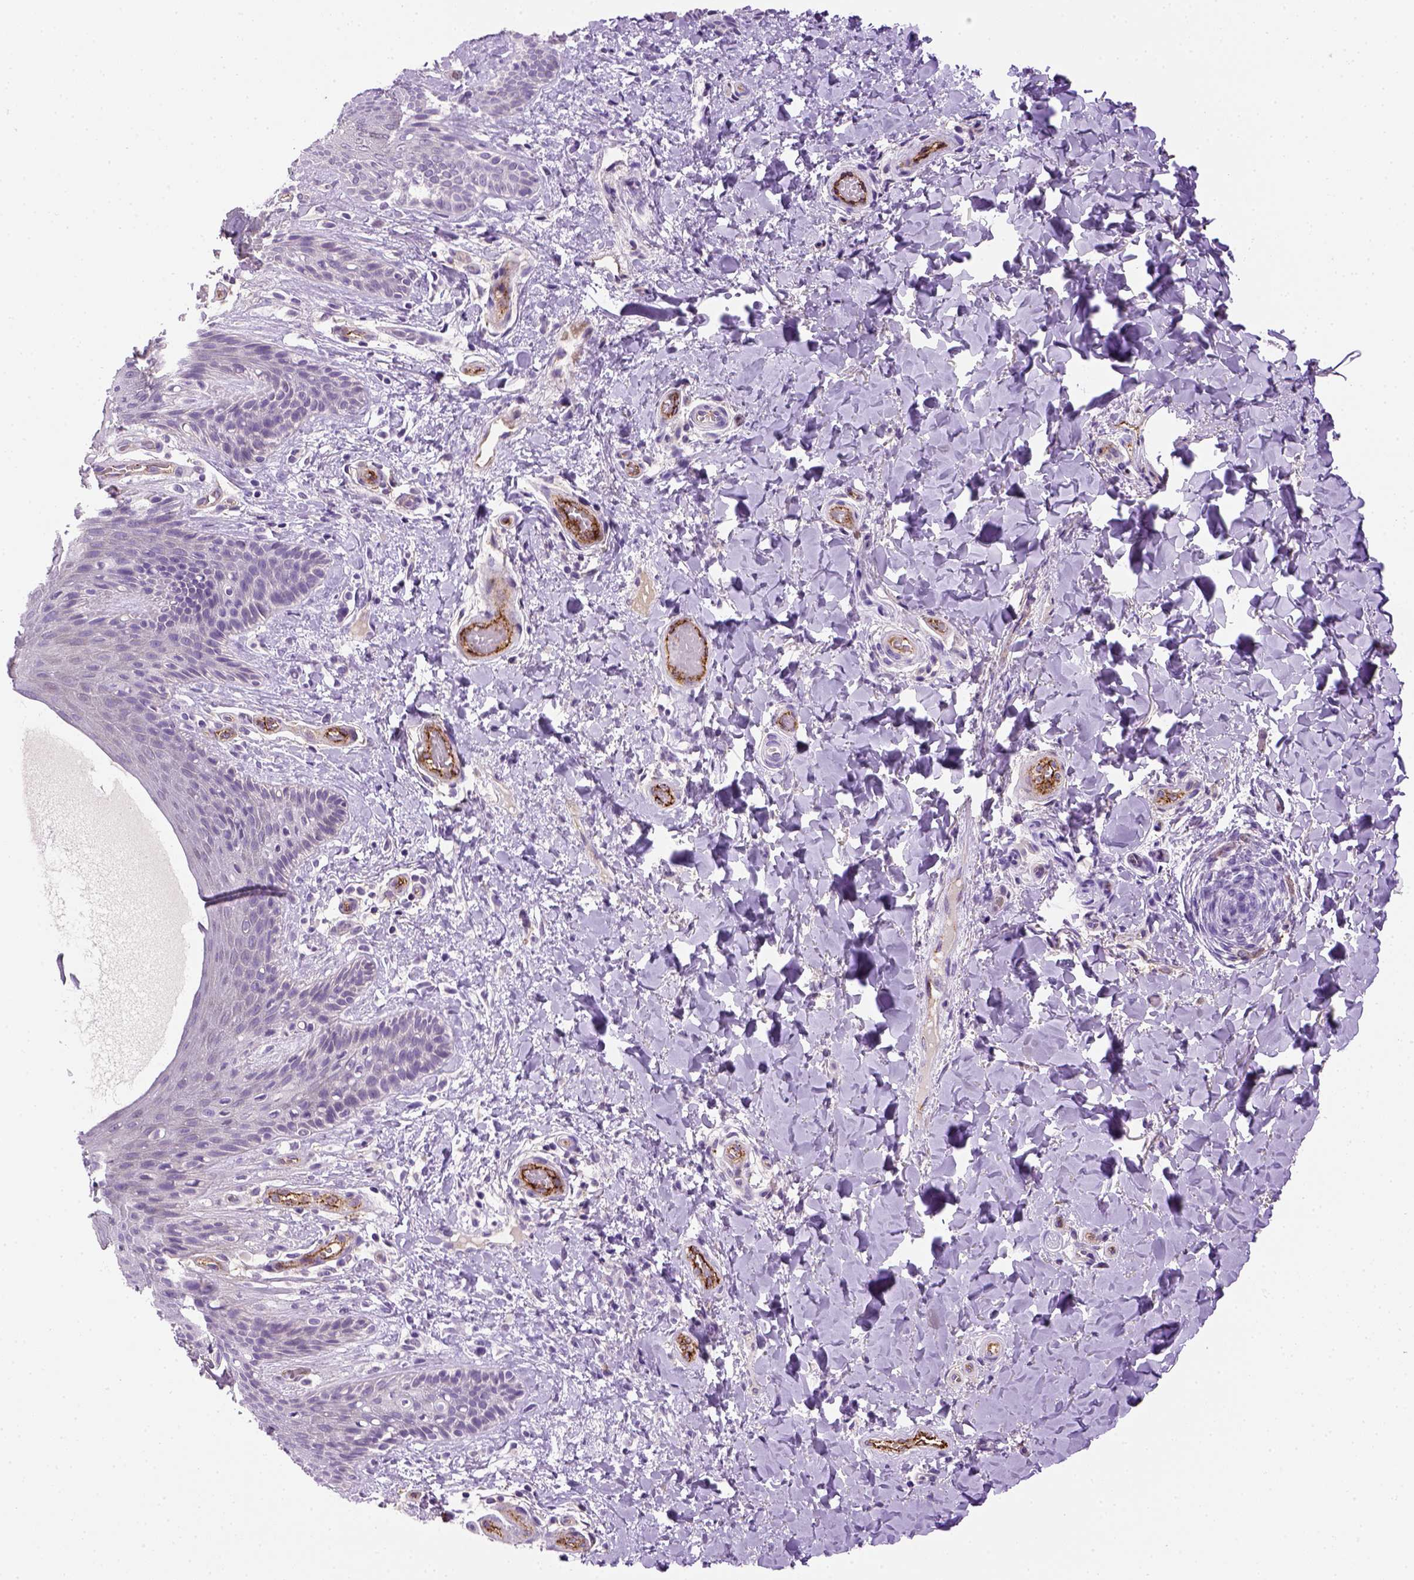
{"staining": {"intensity": "negative", "quantity": "none", "location": "none"}, "tissue": "skin", "cell_type": "Epidermal cells", "image_type": "normal", "snomed": [{"axis": "morphology", "description": "Normal tissue, NOS"}, {"axis": "topography", "description": "Anal"}], "caption": "High magnification brightfield microscopy of unremarkable skin stained with DAB (3,3'-diaminobenzidine) (brown) and counterstained with hematoxylin (blue): epidermal cells show no significant expression. (Stains: DAB immunohistochemistry with hematoxylin counter stain, Microscopy: brightfield microscopy at high magnification).", "gene": "VWF", "patient": {"sex": "male", "age": 36}}